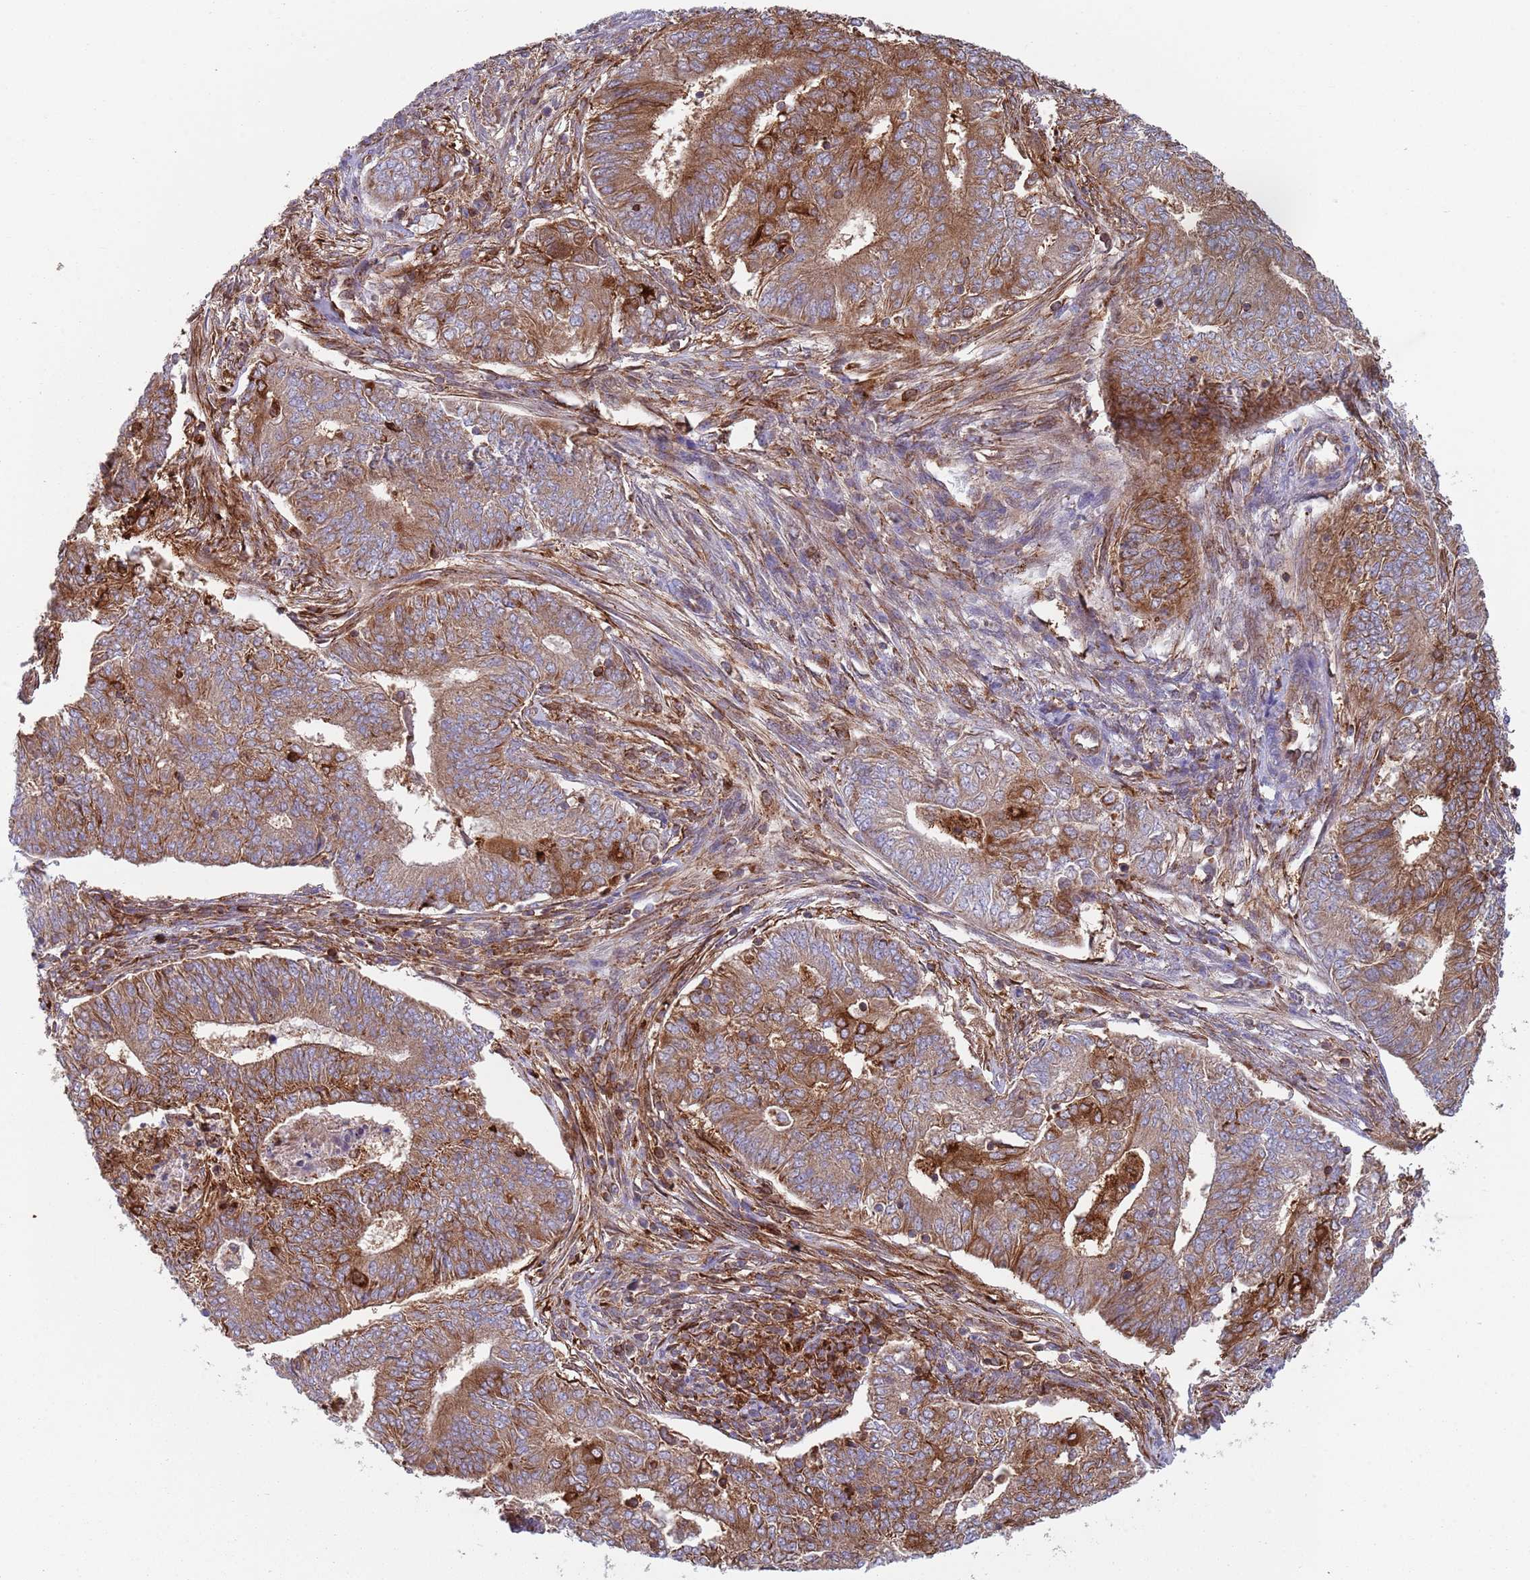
{"staining": {"intensity": "moderate", "quantity": ">75%", "location": "cytoplasmic/membranous"}, "tissue": "endometrial cancer", "cell_type": "Tumor cells", "image_type": "cancer", "snomed": [{"axis": "morphology", "description": "Adenocarcinoma, NOS"}, {"axis": "topography", "description": "Endometrium"}], "caption": "This image displays IHC staining of human endometrial cancer, with medium moderate cytoplasmic/membranous expression in approximately >75% of tumor cells.", "gene": "ZMYM5", "patient": {"sex": "female", "age": 62}}